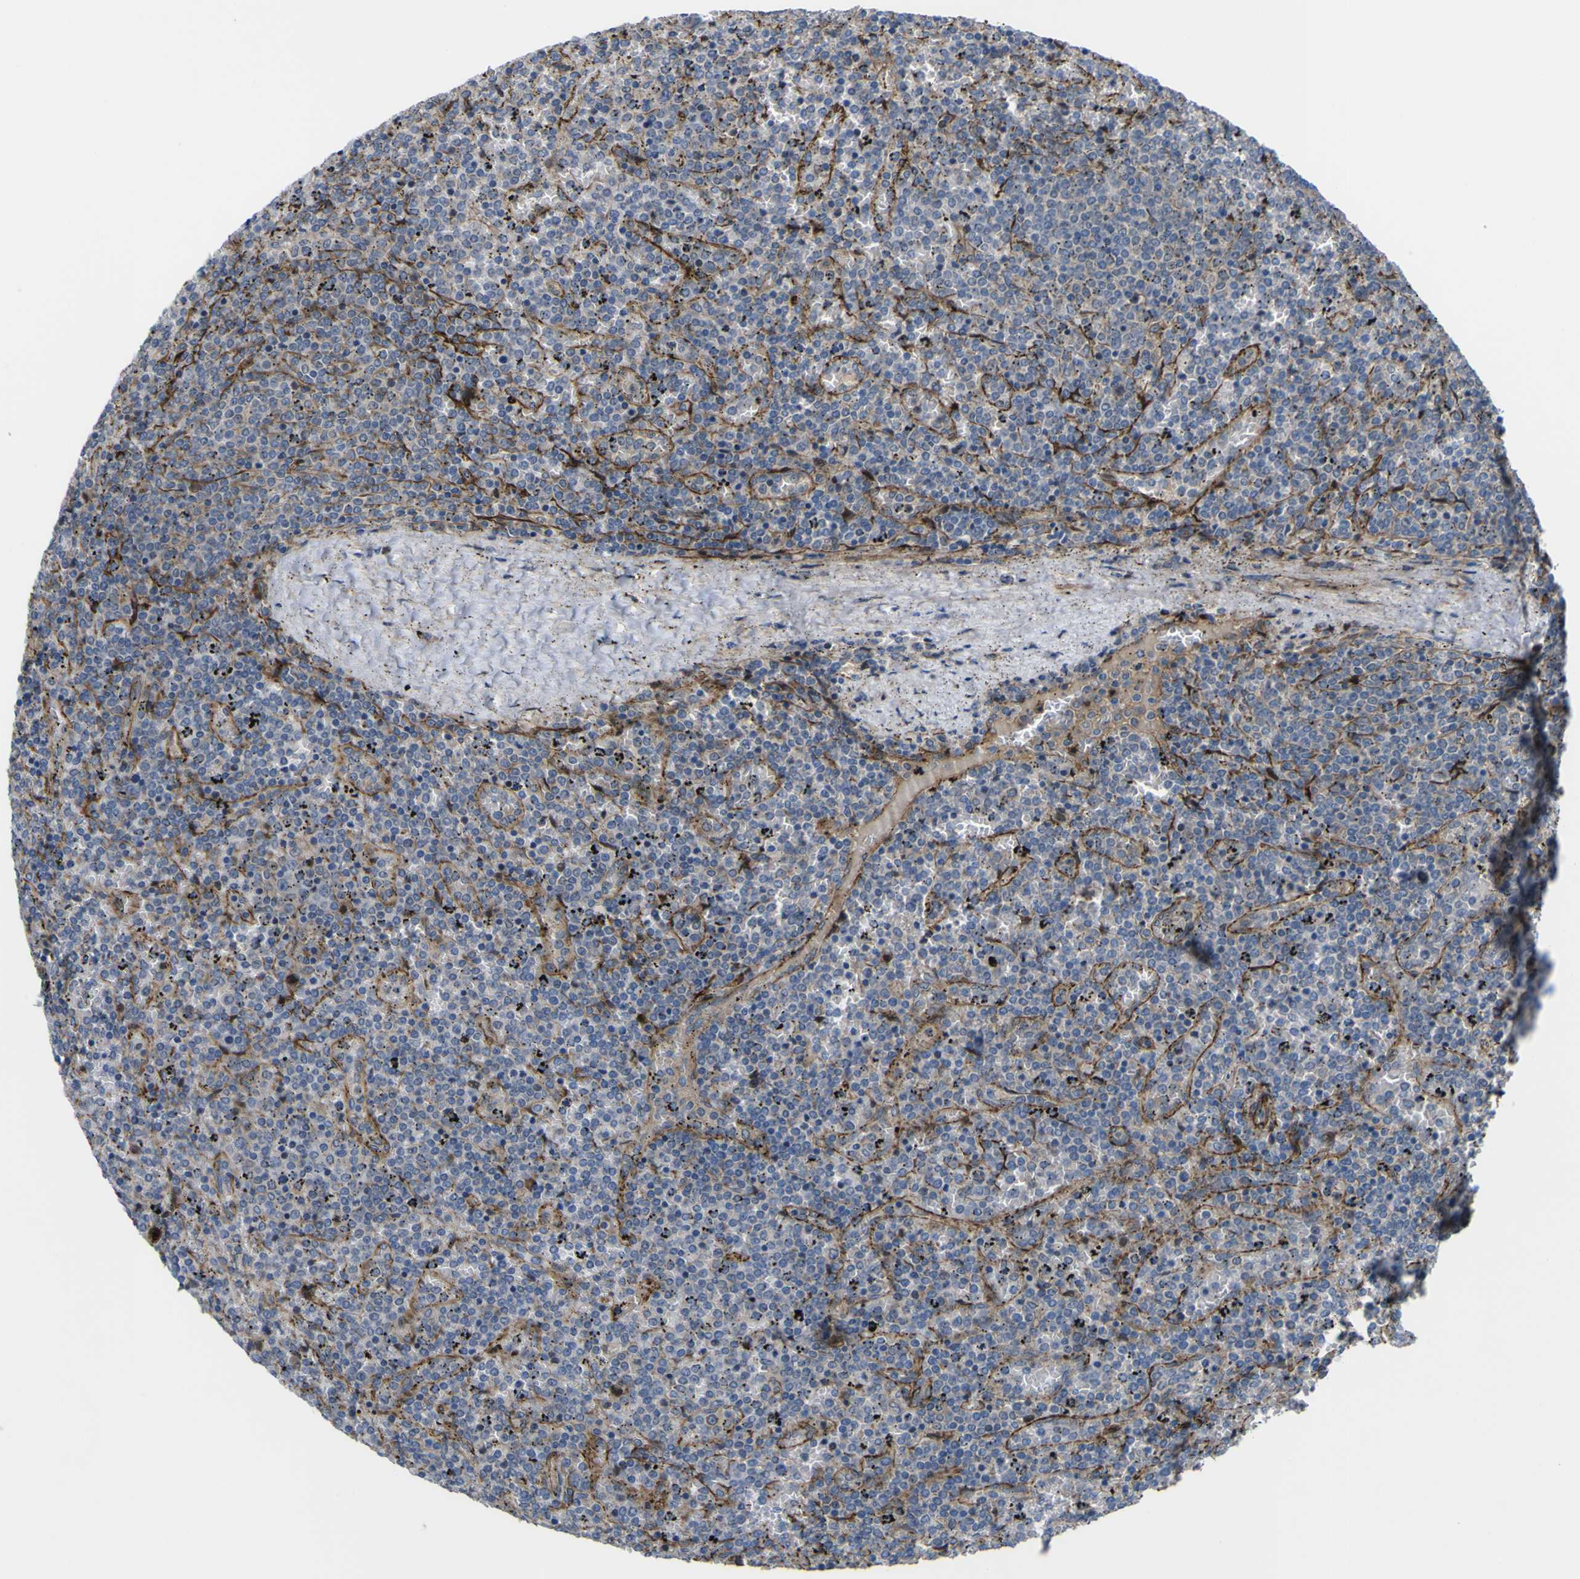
{"staining": {"intensity": "negative", "quantity": "none", "location": "none"}, "tissue": "lymphoma", "cell_type": "Tumor cells", "image_type": "cancer", "snomed": [{"axis": "morphology", "description": "Malignant lymphoma, non-Hodgkin's type, Low grade"}, {"axis": "topography", "description": "Spleen"}], "caption": "A photomicrograph of human malignant lymphoma, non-Hodgkin's type (low-grade) is negative for staining in tumor cells.", "gene": "FBXO30", "patient": {"sex": "female", "age": 77}}